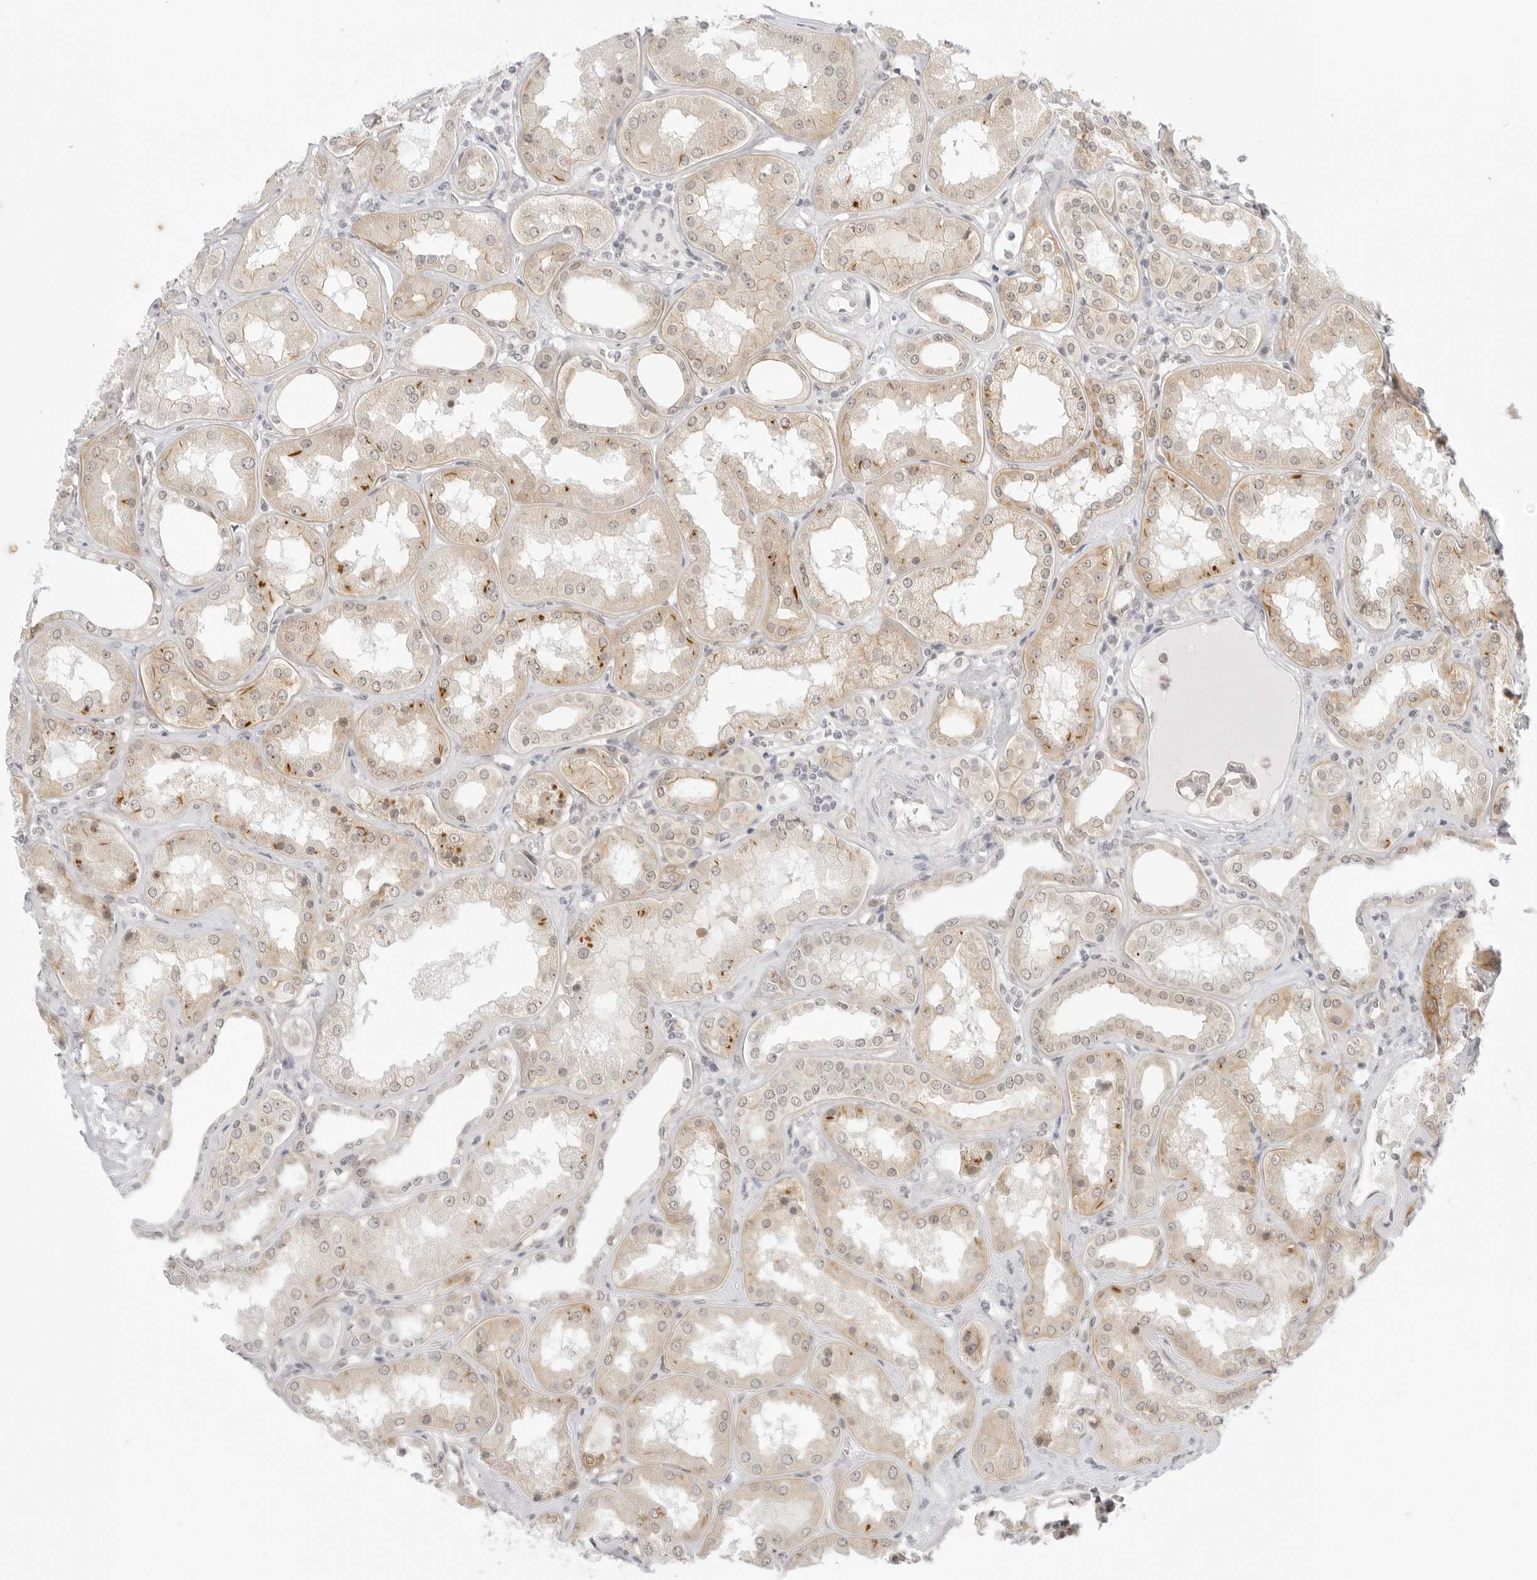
{"staining": {"intensity": "weak", "quantity": "<25%", "location": "cytoplasmic/membranous"}, "tissue": "kidney", "cell_type": "Cells in glomeruli", "image_type": "normal", "snomed": [{"axis": "morphology", "description": "Normal tissue, NOS"}, {"axis": "topography", "description": "Kidney"}], "caption": "The photomicrograph demonstrates no staining of cells in glomeruli in normal kidney. (Stains: DAB (3,3'-diaminobenzidine) immunohistochemistry (IHC) with hematoxylin counter stain, Microscopy: brightfield microscopy at high magnification).", "gene": "MED18", "patient": {"sex": "female", "age": 56}}